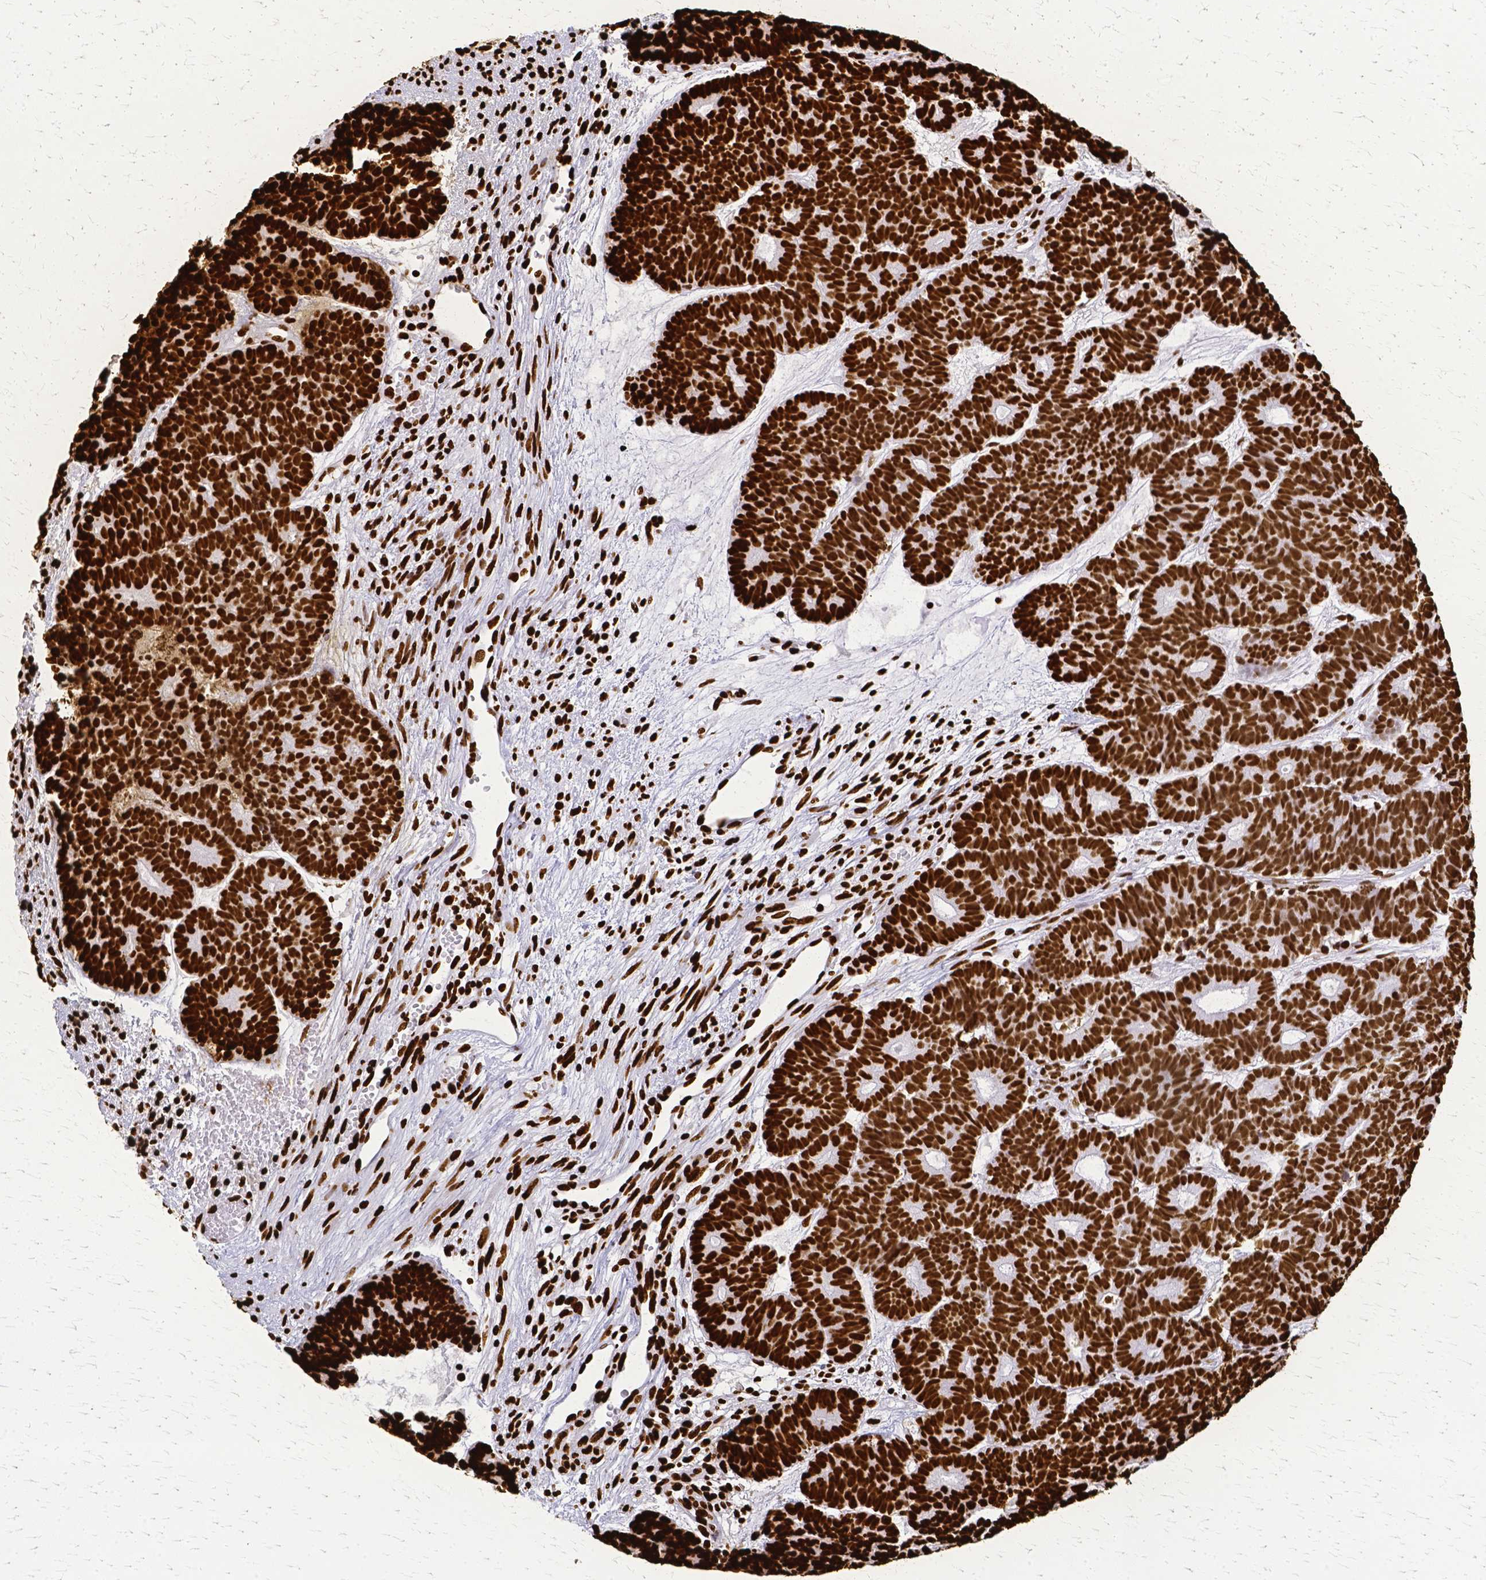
{"staining": {"intensity": "strong", "quantity": ">75%", "location": "nuclear"}, "tissue": "head and neck cancer", "cell_type": "Tumor cells", "image_type": "cancer", "snomed": [{"axis": "morphology", "description": "Adenocarcinoma, NOS"}, {"axis": "topography", "description": "Head-Neck"}], "caption": "Protein expression analysis of head and neck cancer (adenocarcinoma) shows strong nuclear positivity in approximately >75% of tumor cells.", "gene": "SFPQ", "patient": {"sex": "female", "age": 81}}